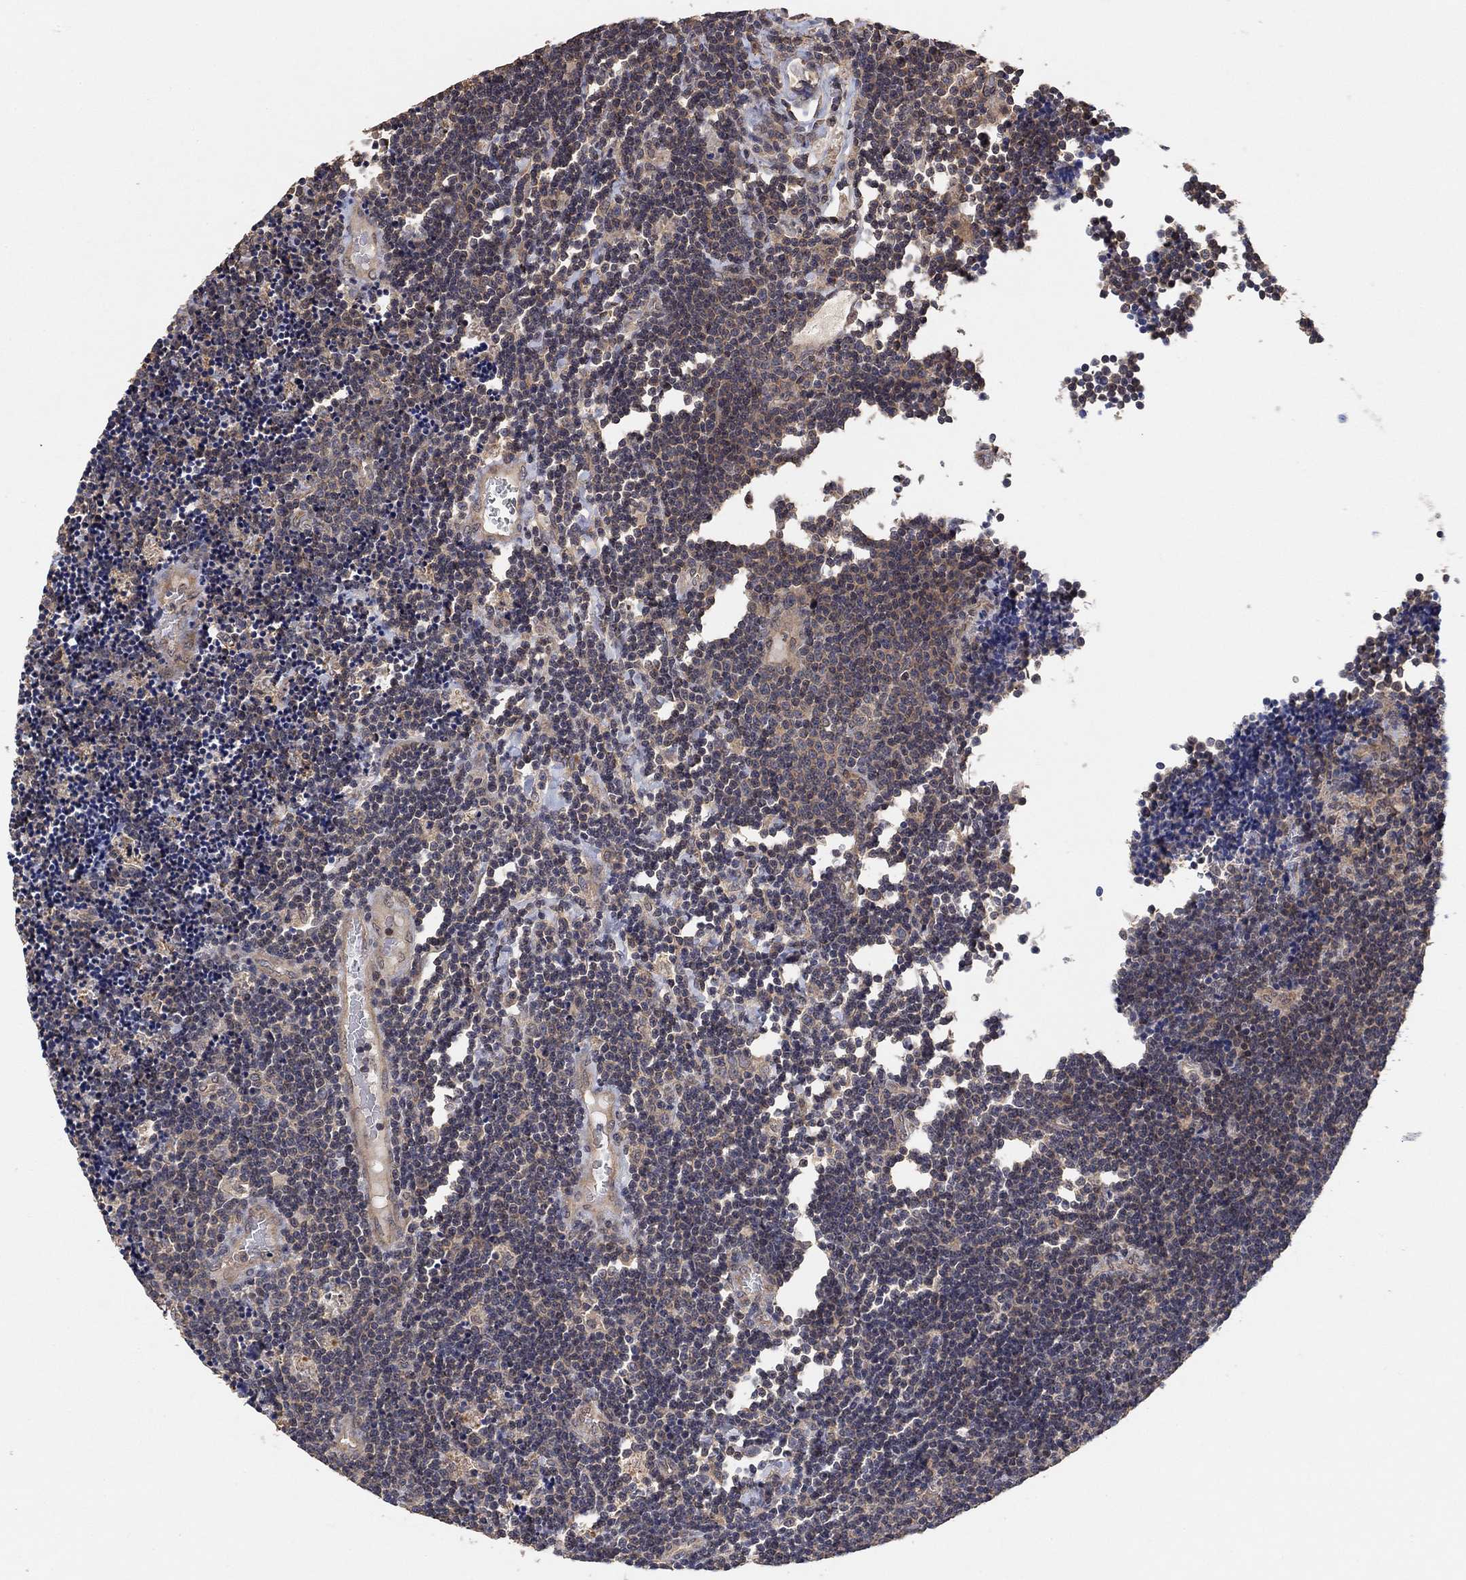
{"staining": {"intensity": "negative", "quantity": "none", "location": "none"}, "tissue": "lymphoma", "cell_type": "Tumor cells", "image_type": "cancer", "snomed": [{"axis": "morphology", "description": "Malignant lymphoma, non-Hodgkin's type, Low grade"}, {"axis": "topography", "description": "Brain"}], "caption": "Tumor cells show no significant staining in lymphoma.", "gene": "CCDC43", "patient": {"sex": "female", "age": 66}}